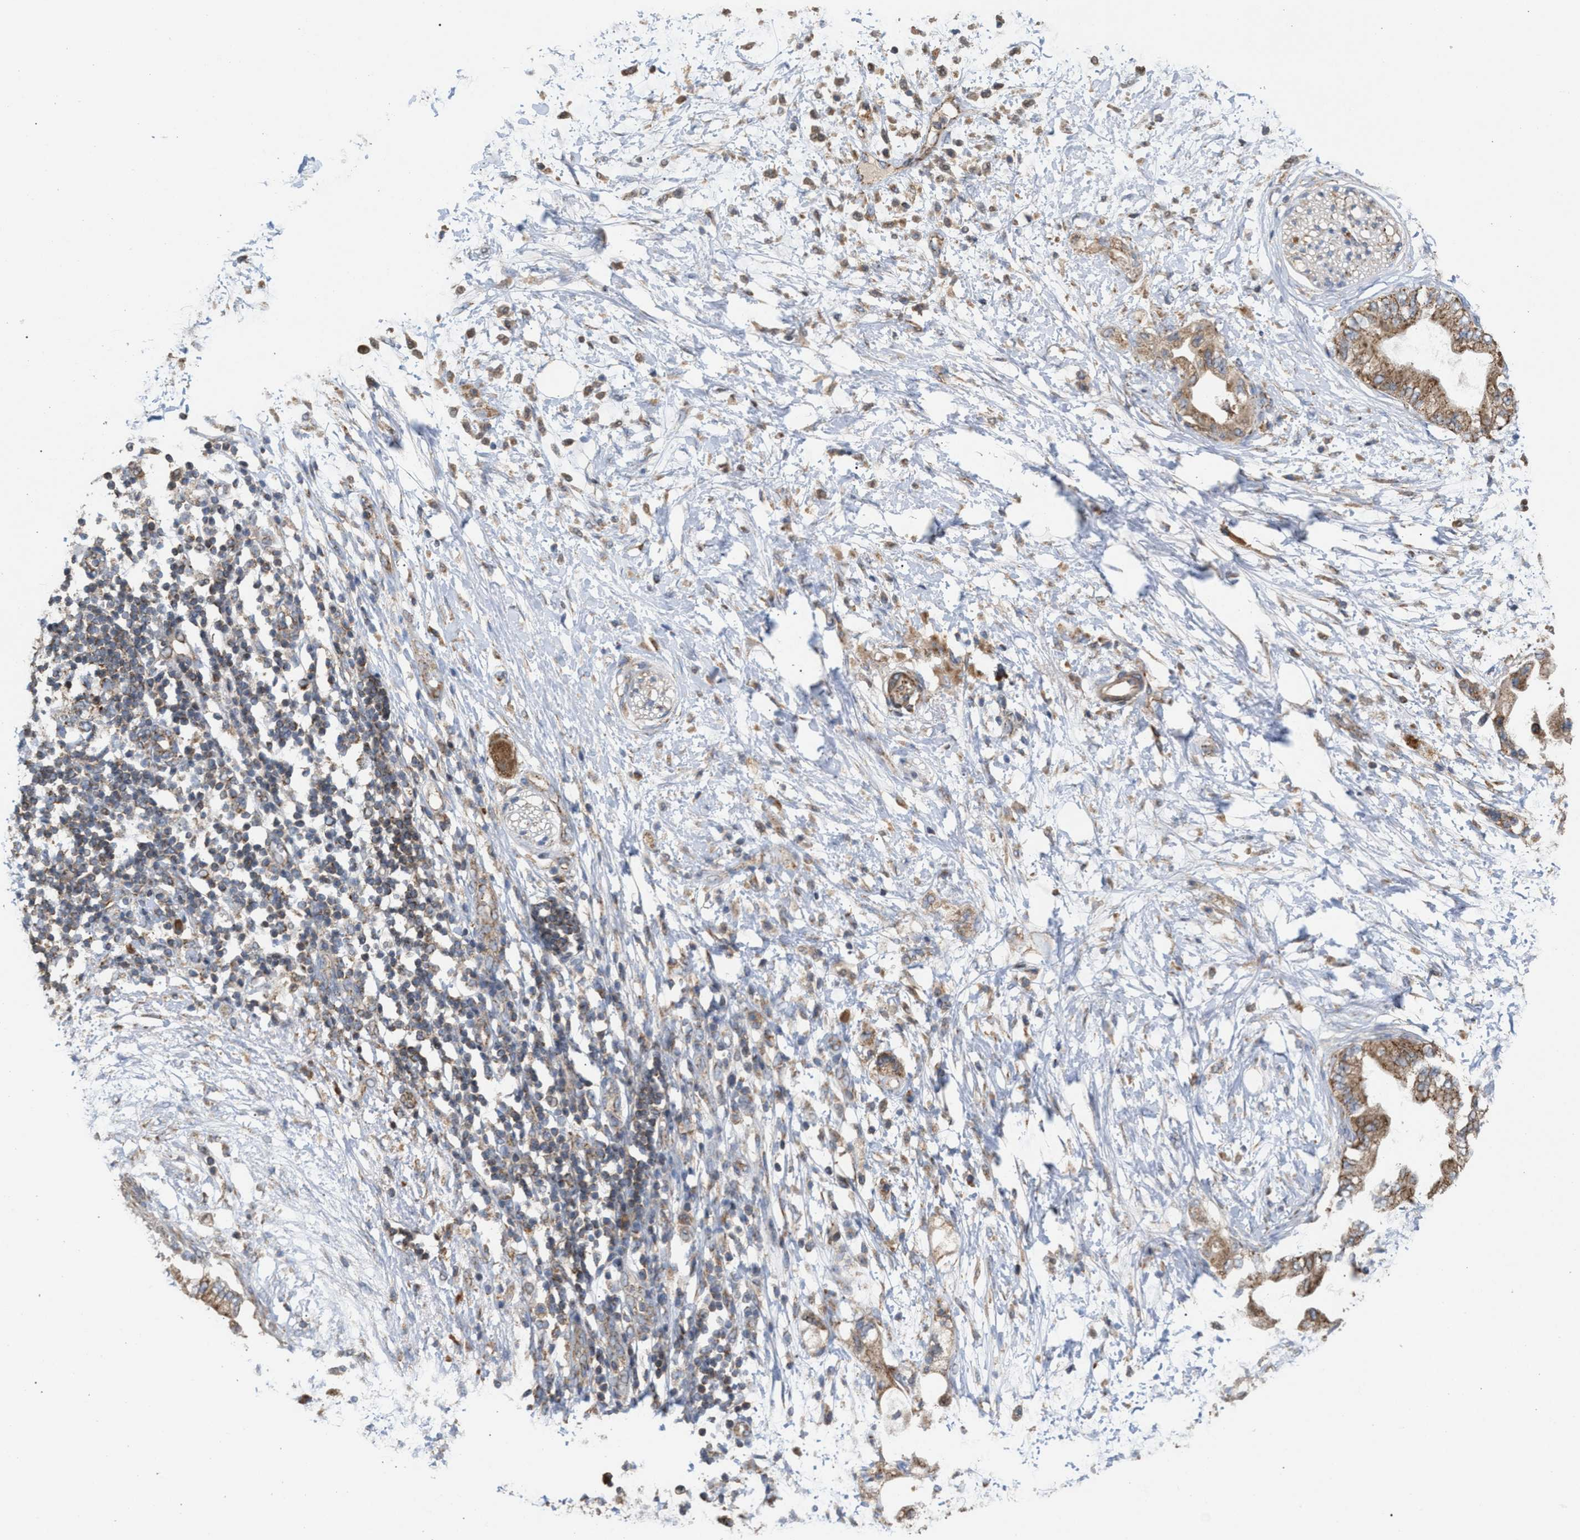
{"staining": {"intensity": "moderate", "quantity": ">75%", "location": "cytoplasmic/membranous"}, "tissue": "adipose tissue", "cell_type": "Adipocytes", "image_type": "normal", "snomed": [{"axis": "morphology", "description": "Normal tissue, NOS"}, {"axis": "morphology", "description": "Adenocarcinoma, NOS"}, {"axis": "topography", "description": "Duodenum"}, {"axis": "topography", "description": "Peripheral nerve tissue"}], "caption": "Immunohistochemical staining of benign human adipose tissue demonstrates >75% levels of moderate cytoplasmic/membranous protein staining in approximately >75% of adipocytes.", "gene": "TACO1", "patient": {"sex": "female", "age": 60}}